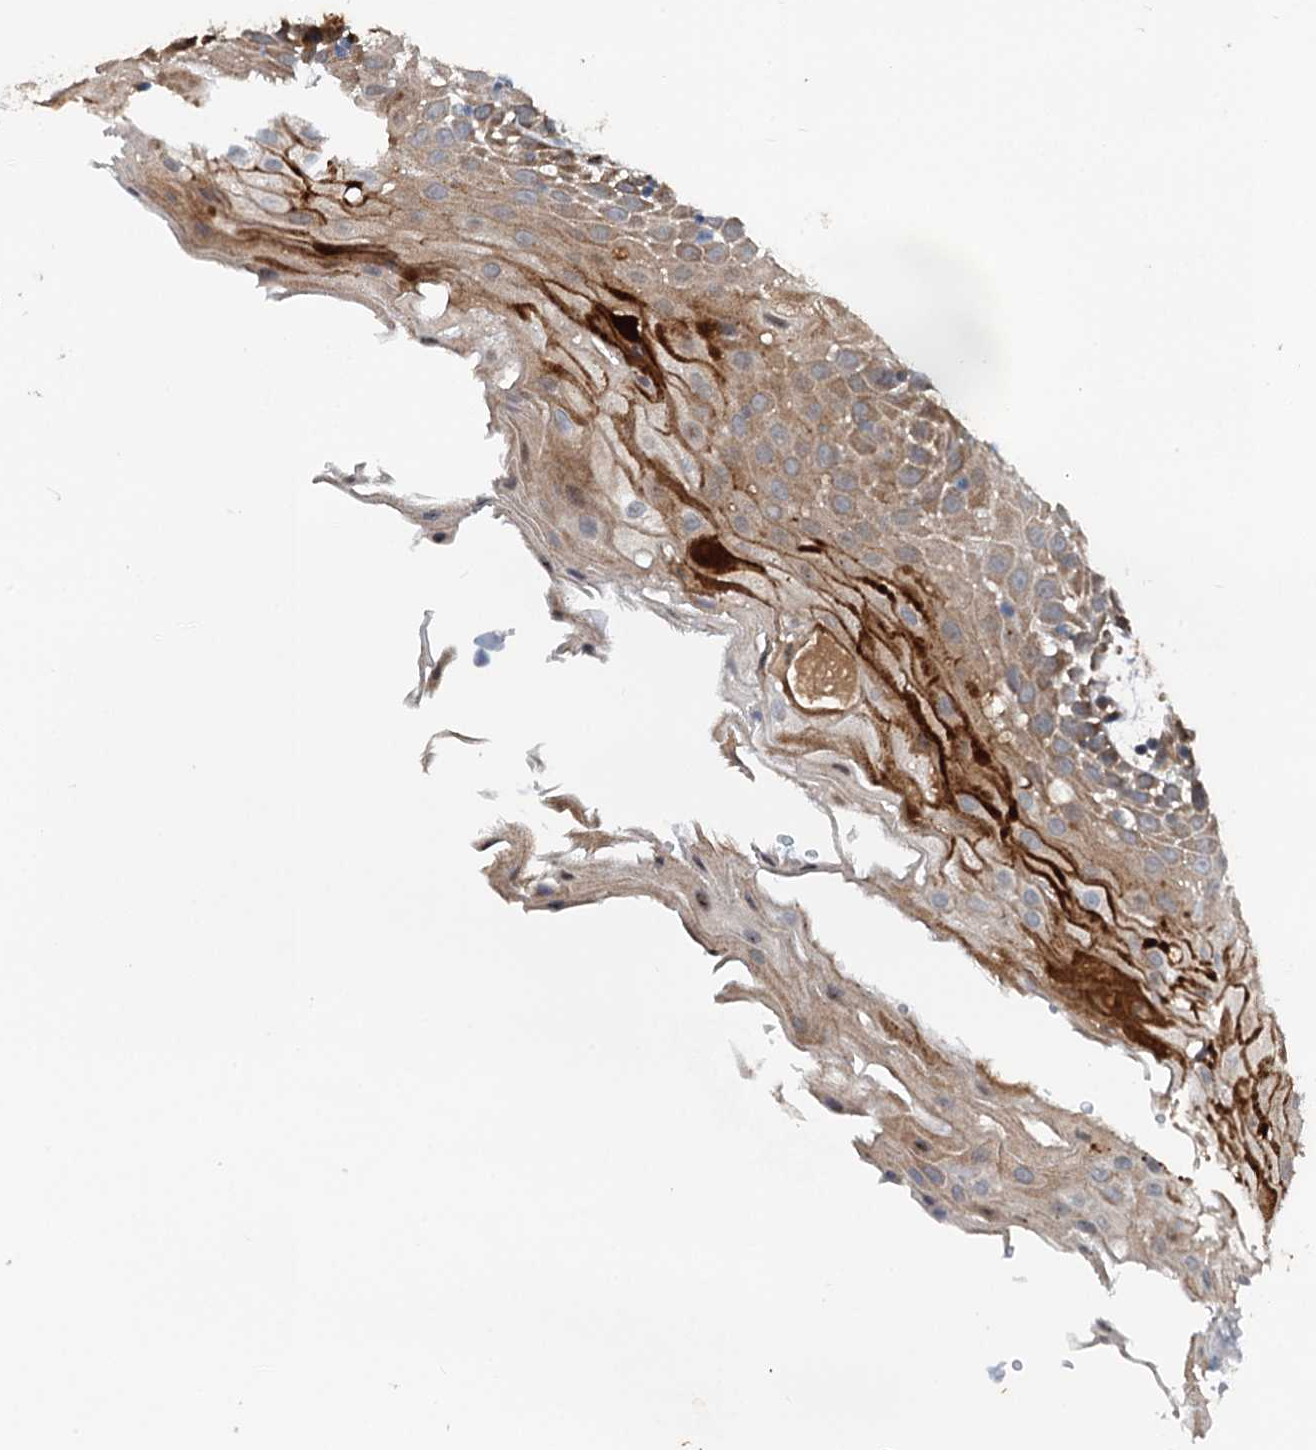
{"staining": {"intensity": "strong", "quantity": "25%-75%", "location": "cytoplasmic/membranous"}, "tissue": "oral mucosa", "cell_type": "Squamous epithelial cells", "image_type": "normal", "snomed": [{"axis": "morphology", "description": "Normal tissue, NOS"}, {"axis": "topography", "description": "Skeletal muscle"}, {"axis": "topography", "description": "Oral tissue"}, {"axis": "topography", "description": "Salivary gland"}, {"axis": "topography", "description": "Peripheral nerve tissue"}], "caption": "A high amount of strong cytoplasmic/membranous expression is identified in about 25%-75% of squamous epithelial cells in unremarkable oral mucosa. The staining was performed using DAB (3,3'-diaminobenzidine) to visualize the protein expression in brown, while the nuclei were stained in blue with hematoxylin (Magnification: 20x).", "gene": "TEDC1", "patient": {"sex": "male", "age": 54}}